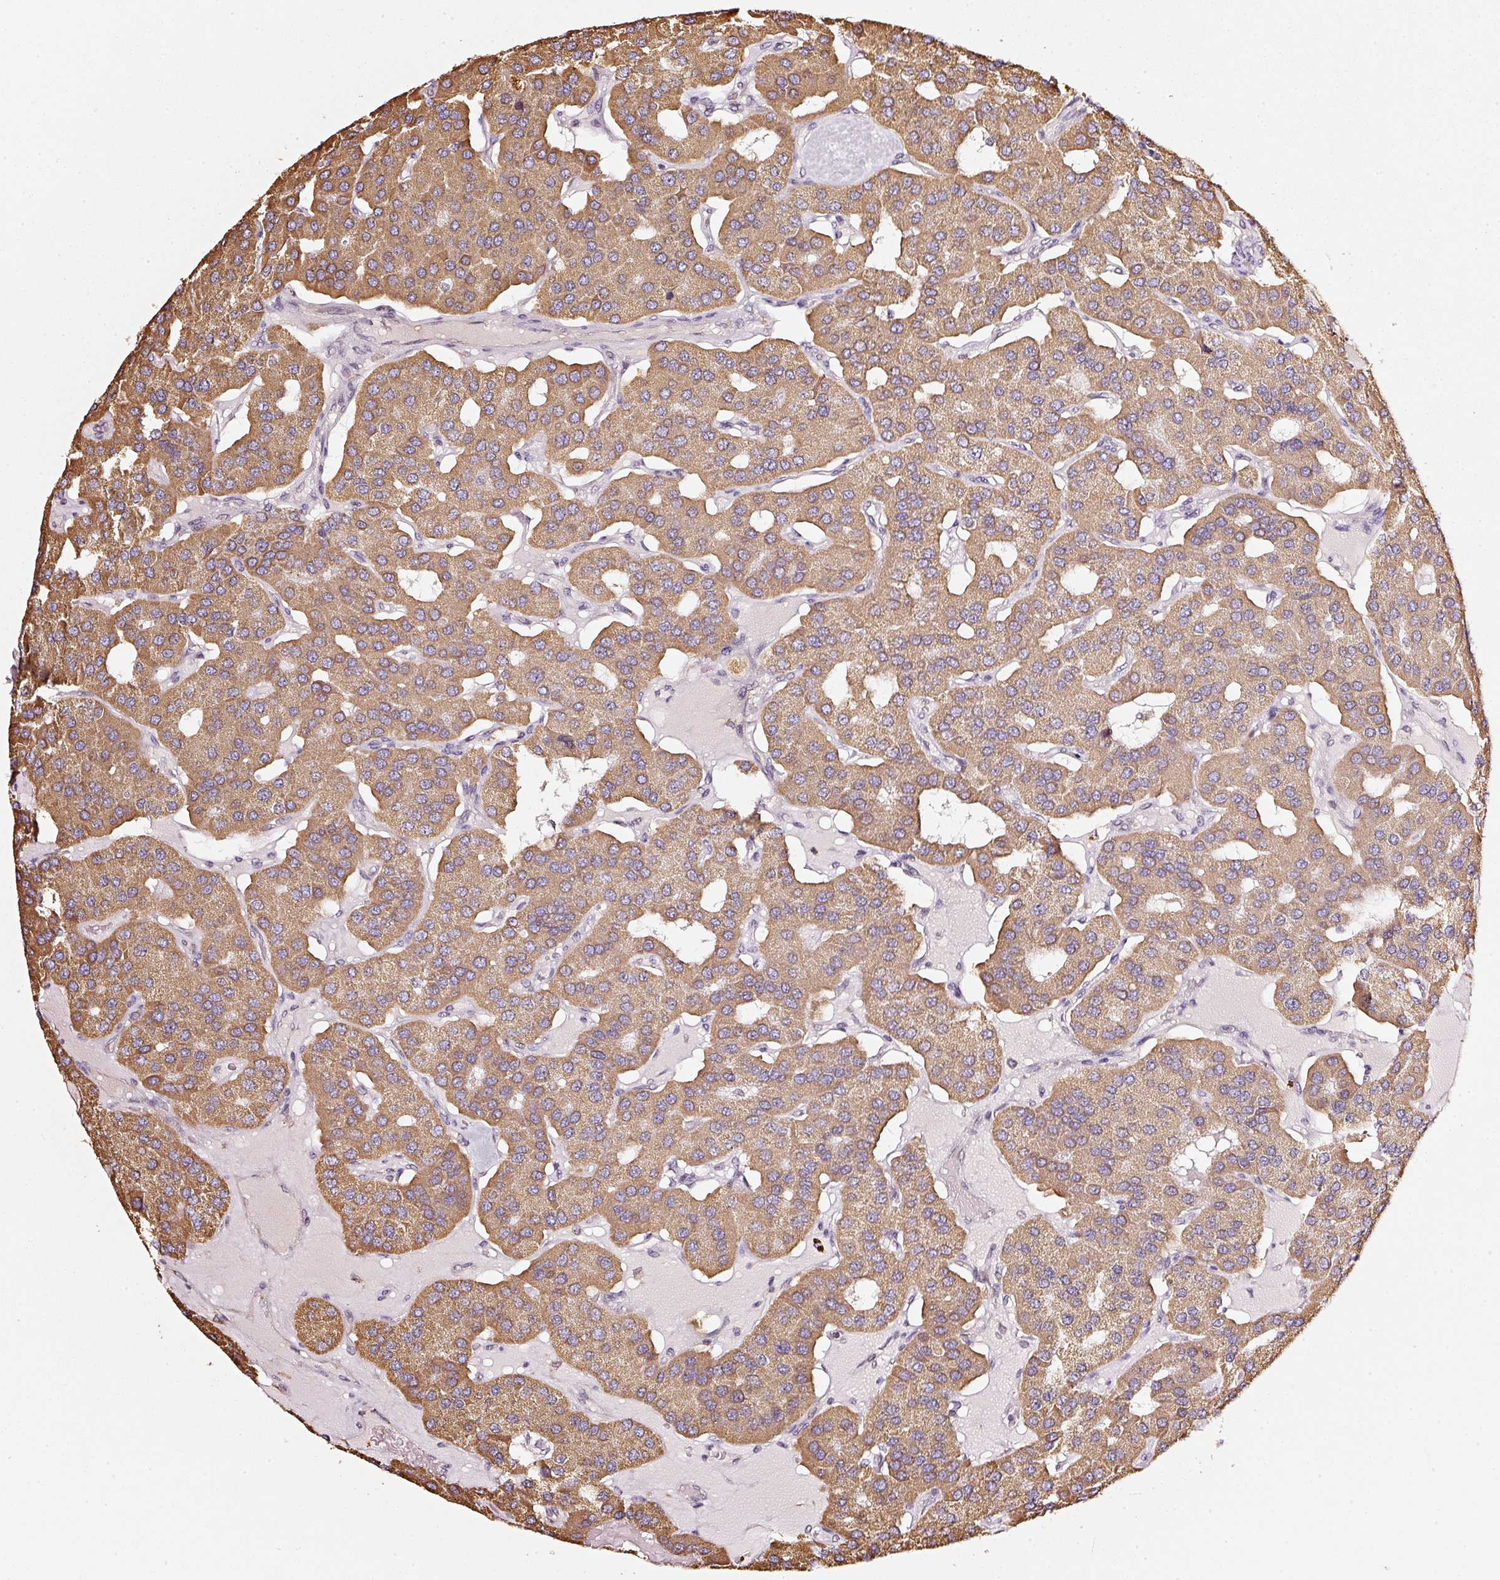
{"staining": {"intensity": "moderate", "quantity": ">75%", "location": "cytoplasmic/membranous"}, "tissue": "parathyroid gland", "cell_type": "Glandular cells", "image_type": "normal", "snomed": [{"axis": "morphology", "description": "Normal tissue, NOS"}, {"axis": "morphology", "description": "Adenoma, NOS"}, {"axis": "topography", "description": "Parathyroid gland"}], "caption": "The immunohistochemical stain shows moderate cytoplasmic/membranous staining in glandular cells of benign parathyroid gland.", "gene": "RAB35", "patient": {"sex": "female", "age": 86}}